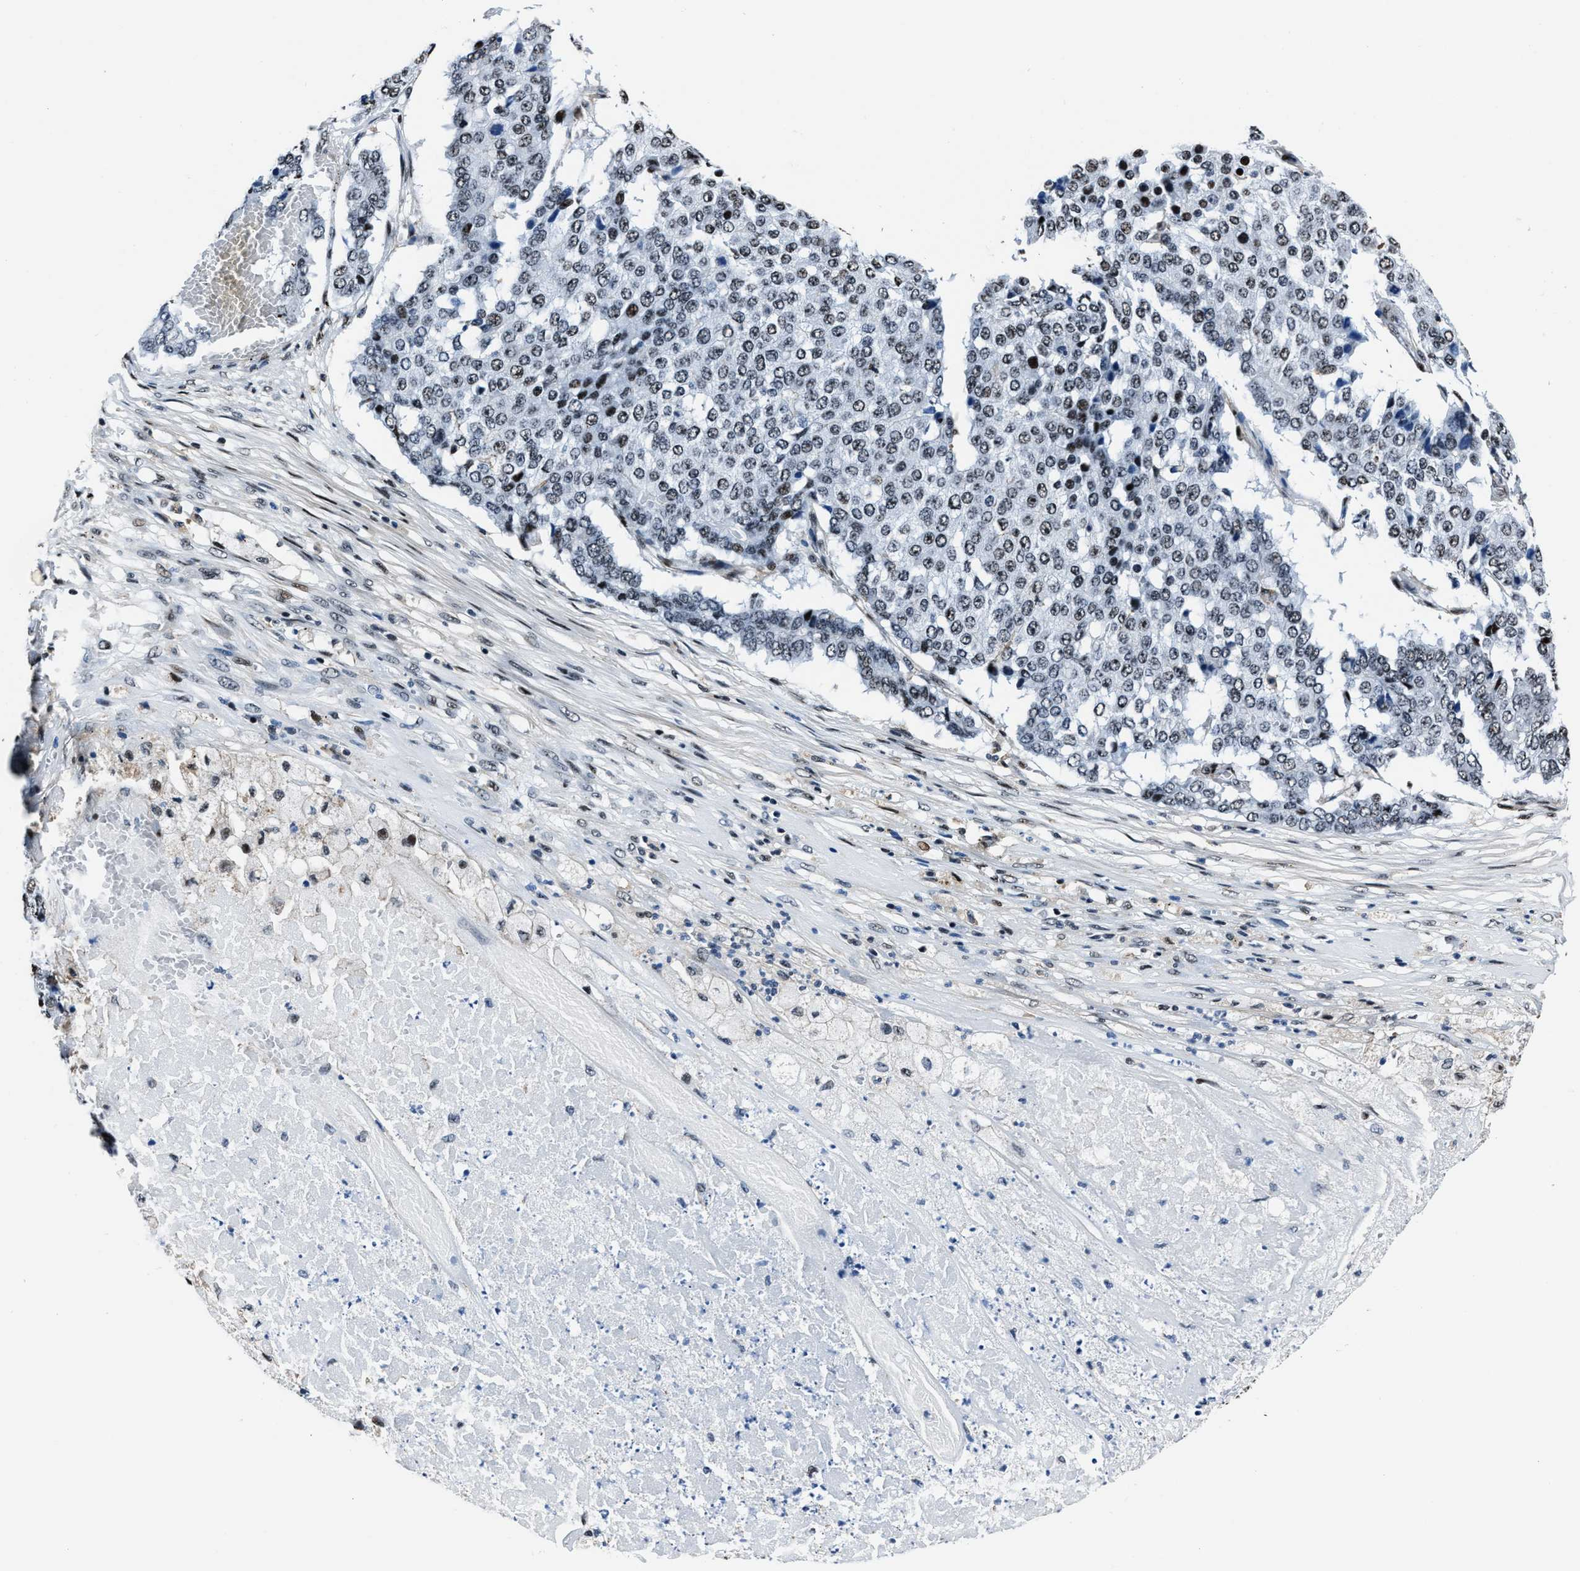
{"staining": {"intensity": "weak", "quantity": "<25%", "location": "nuclear"}, "tissue": "pancreatic cancer", "cell_type": "Tumor cells", "image_type": "cancer", "snomed": [{"axis": "morphology", "description": "Adenocarcinoma, NOS"}, {"axis": "topography", "description": "Pancreas"}], "caption": "Immunohistochemistry of adenocarcinoma (pancreatic) reveals no expression in tumor cells.", "gene": "PPIE", "patient": {"sex": "male", "age": 50}}